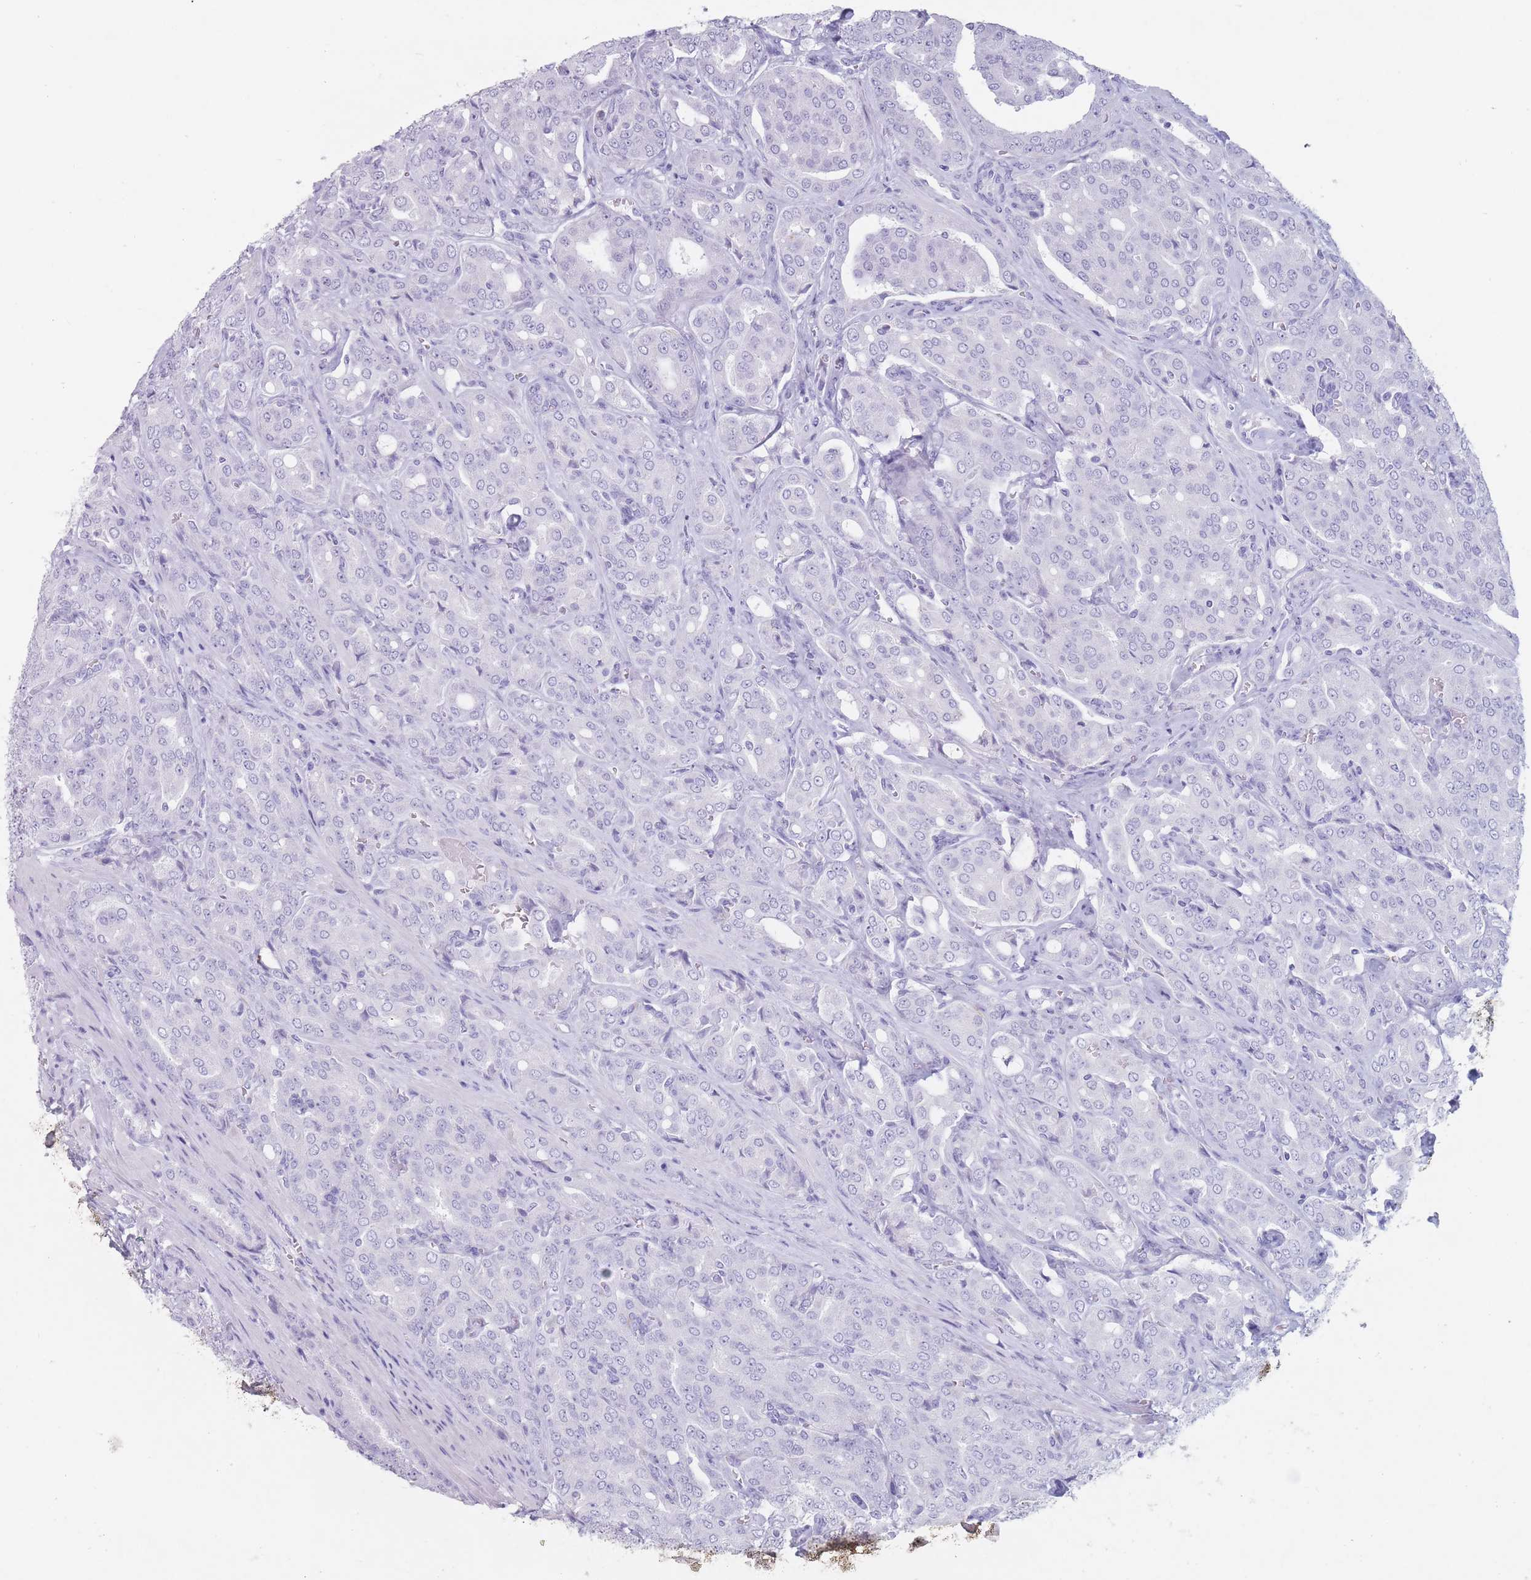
{"staining": {"intensity": "negative", "quantity": "none", "location": "none"}, "tissue": "prostate cancer", "cell_type": "Tumor cells", "image_type": "cancer", "snomed": [{"axis": "morphology", "description": "Adenocarcinoma, High grade"}, {"axis": "topography", "description": "Prostate"}], "caption": "A high-resolution image shows immunohistochemistry staining of adenocarcinoma (high-grade) (prostate), which displays no significant expression in tumor cells.", "gene": "ST3GAL5", "patient": {"sex": "male", "age": 68}}